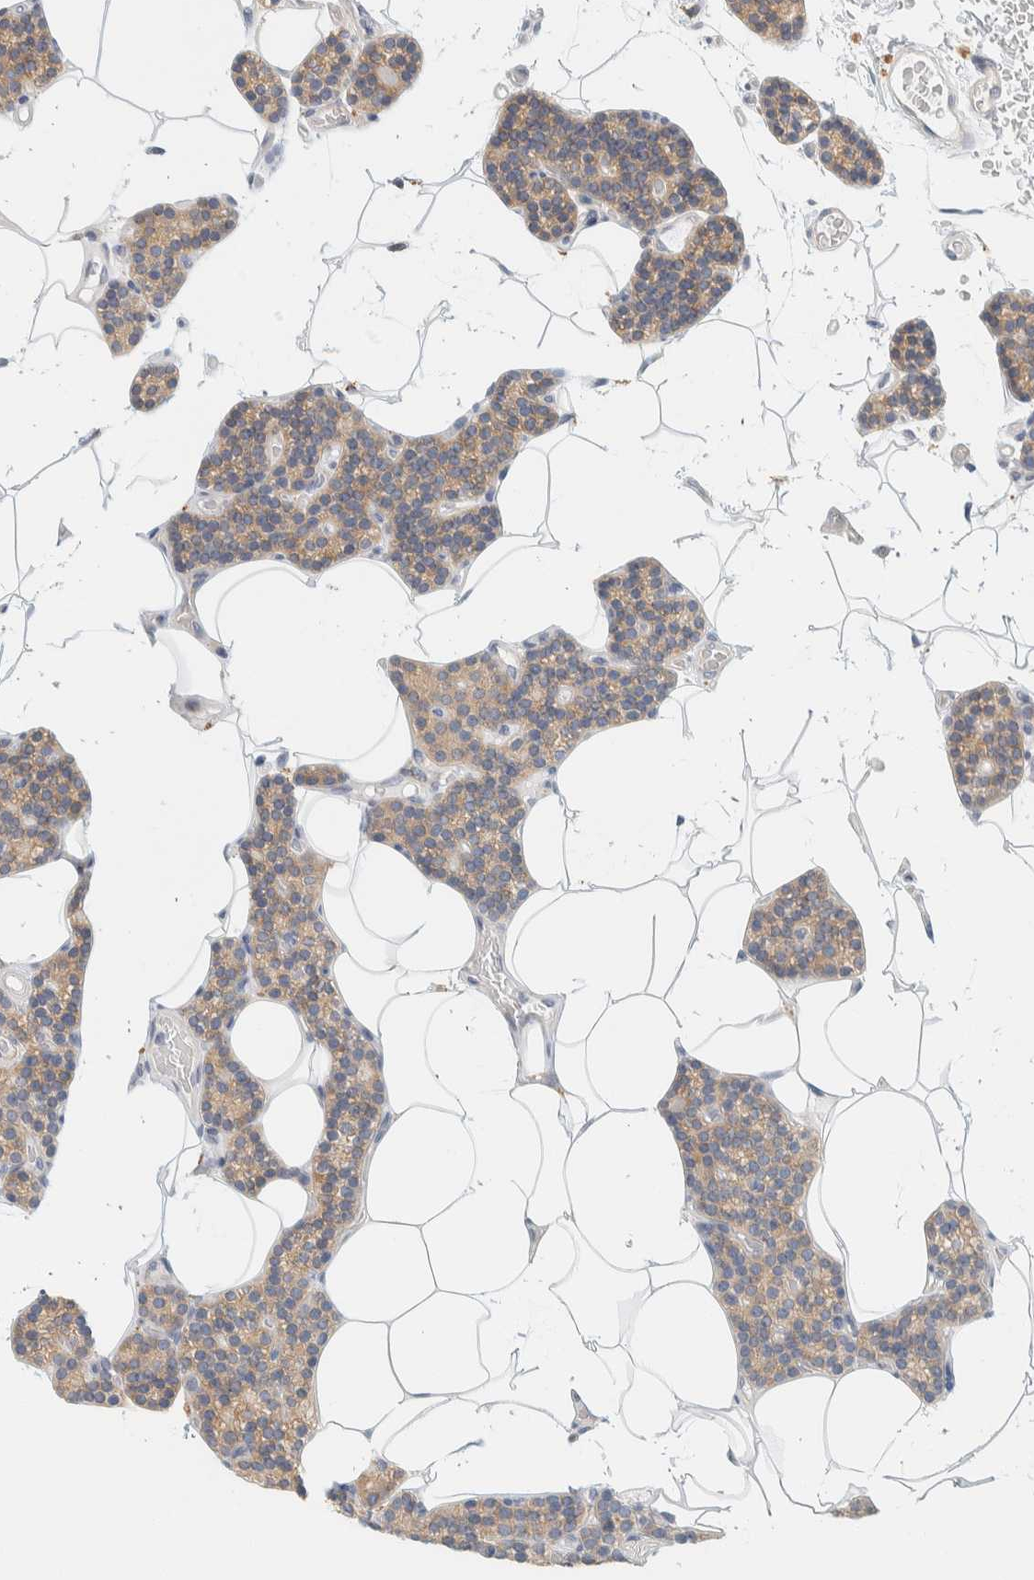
{"staining": {"intensity": "weak", "quantity": "25%-75%", "location": "cytoplasmic/membranous"}, "tissue": "parathyroid gland", "cell_type": "Glandular cells", "image_type": "normal", "snomed": [{"axis": "morphology", "description": "Normal tissue, NOS"}, {"axis": "topography", "description": "Parathyroid gland"}], "caption": "Weak cytoplasmic/membranous staining for a protein is present in about 25%-75% of glandular cells of unremarkable parathyroid gland using immunohistochemistry.", "gene": "AARSD1", "patient": {"sex": "male", "age": 52}}